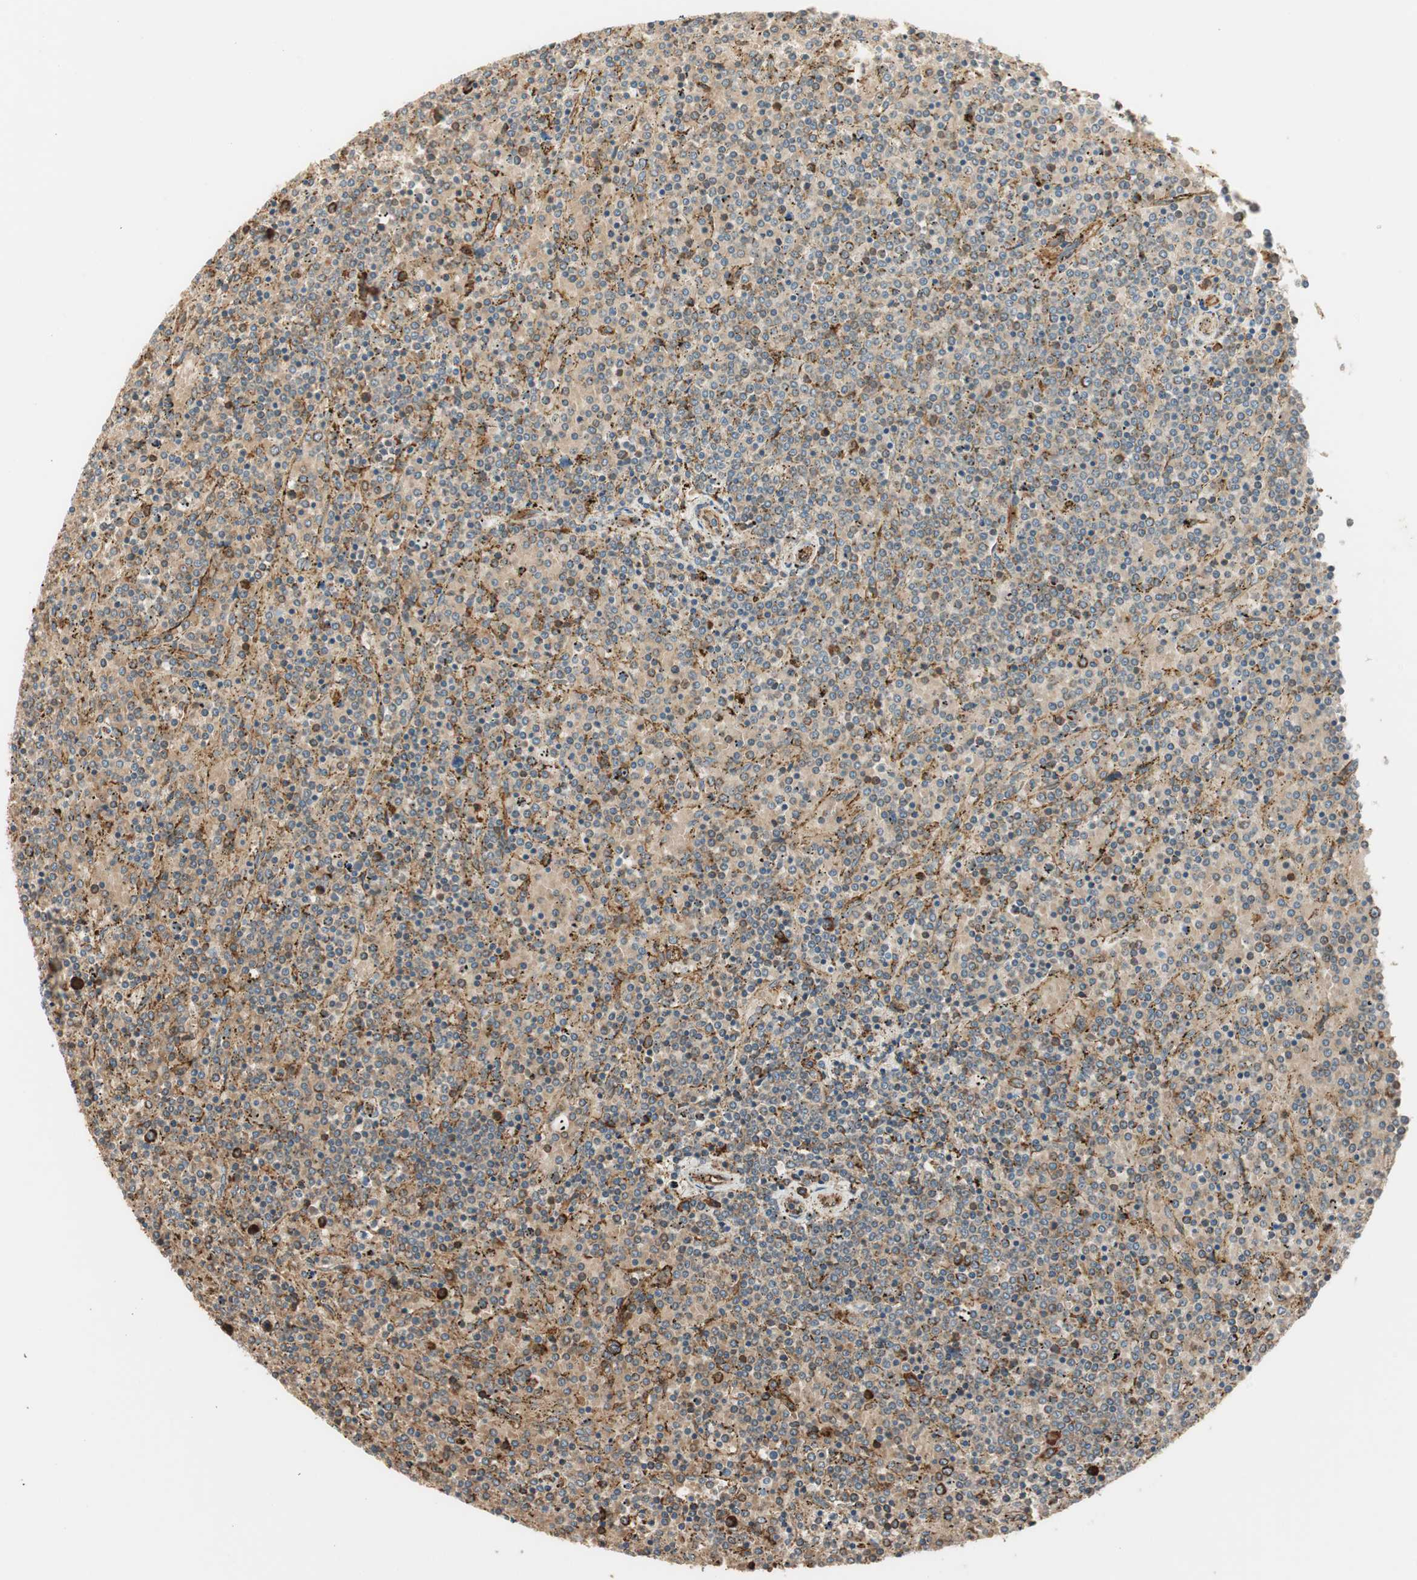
{"staining": {"intensity": "strong", "quantity": "25%-75%", "location": "cytoplasmic/membranous"}, "tissue": "lymphoma", "cell_type": "Tumor cells", "image_type": "cancer", "snomed": [{"axis": "morphology", "description": "Malignant lymphoma, non-Hodgkin's type, Low grade"}, {"axis": "topography", "description": "Spleen"}], "caption": "The image shows immunohistochemical staining of low-grade malignant lymphoma, non-Hodgkin's type. There is strong cytoplasmic/membranous positivity is identified in about 25%-75% of tumor cells.", "gene": "P4HA1", "patient": {"sex": "female", "age": 77}}